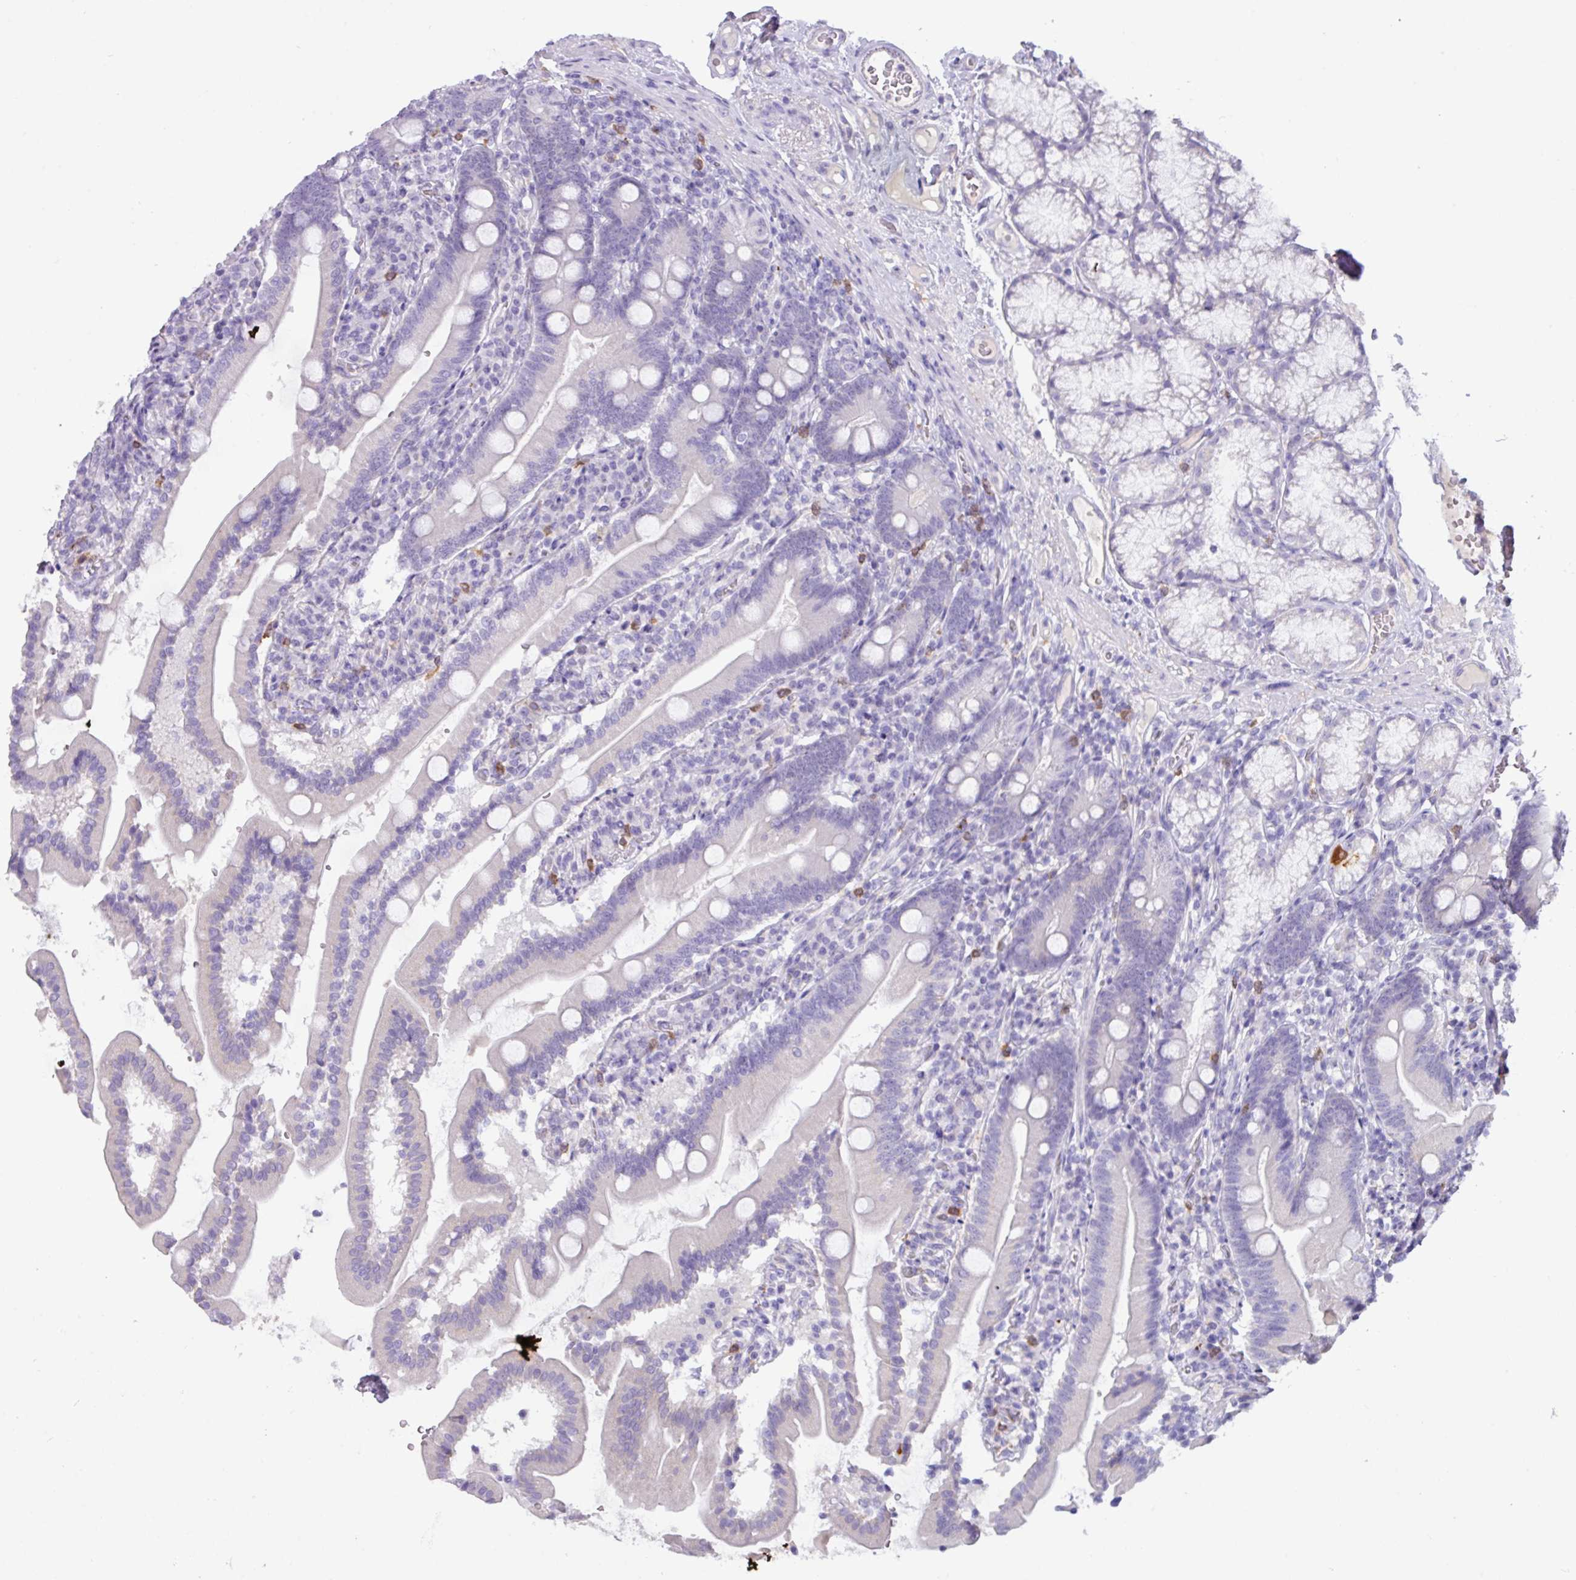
{"staining": {"intensity": "negative", "quantity": "none", "location": "none"}, "tissue": "duodenum", "cell_type": "Glandular cells", "image_type": "normal", "snomed": [{"axis": "morphology", "description": "Normal tissue, NOS"}, {"axis": "topography", "description": "Duodenum"}], "caption": "Immunohistochemical staining of normal duodenum demonstrates no significant positivity in glandular cells.", "gene": "ZNF524", "patient": {"sex": "female", "age": 67}}